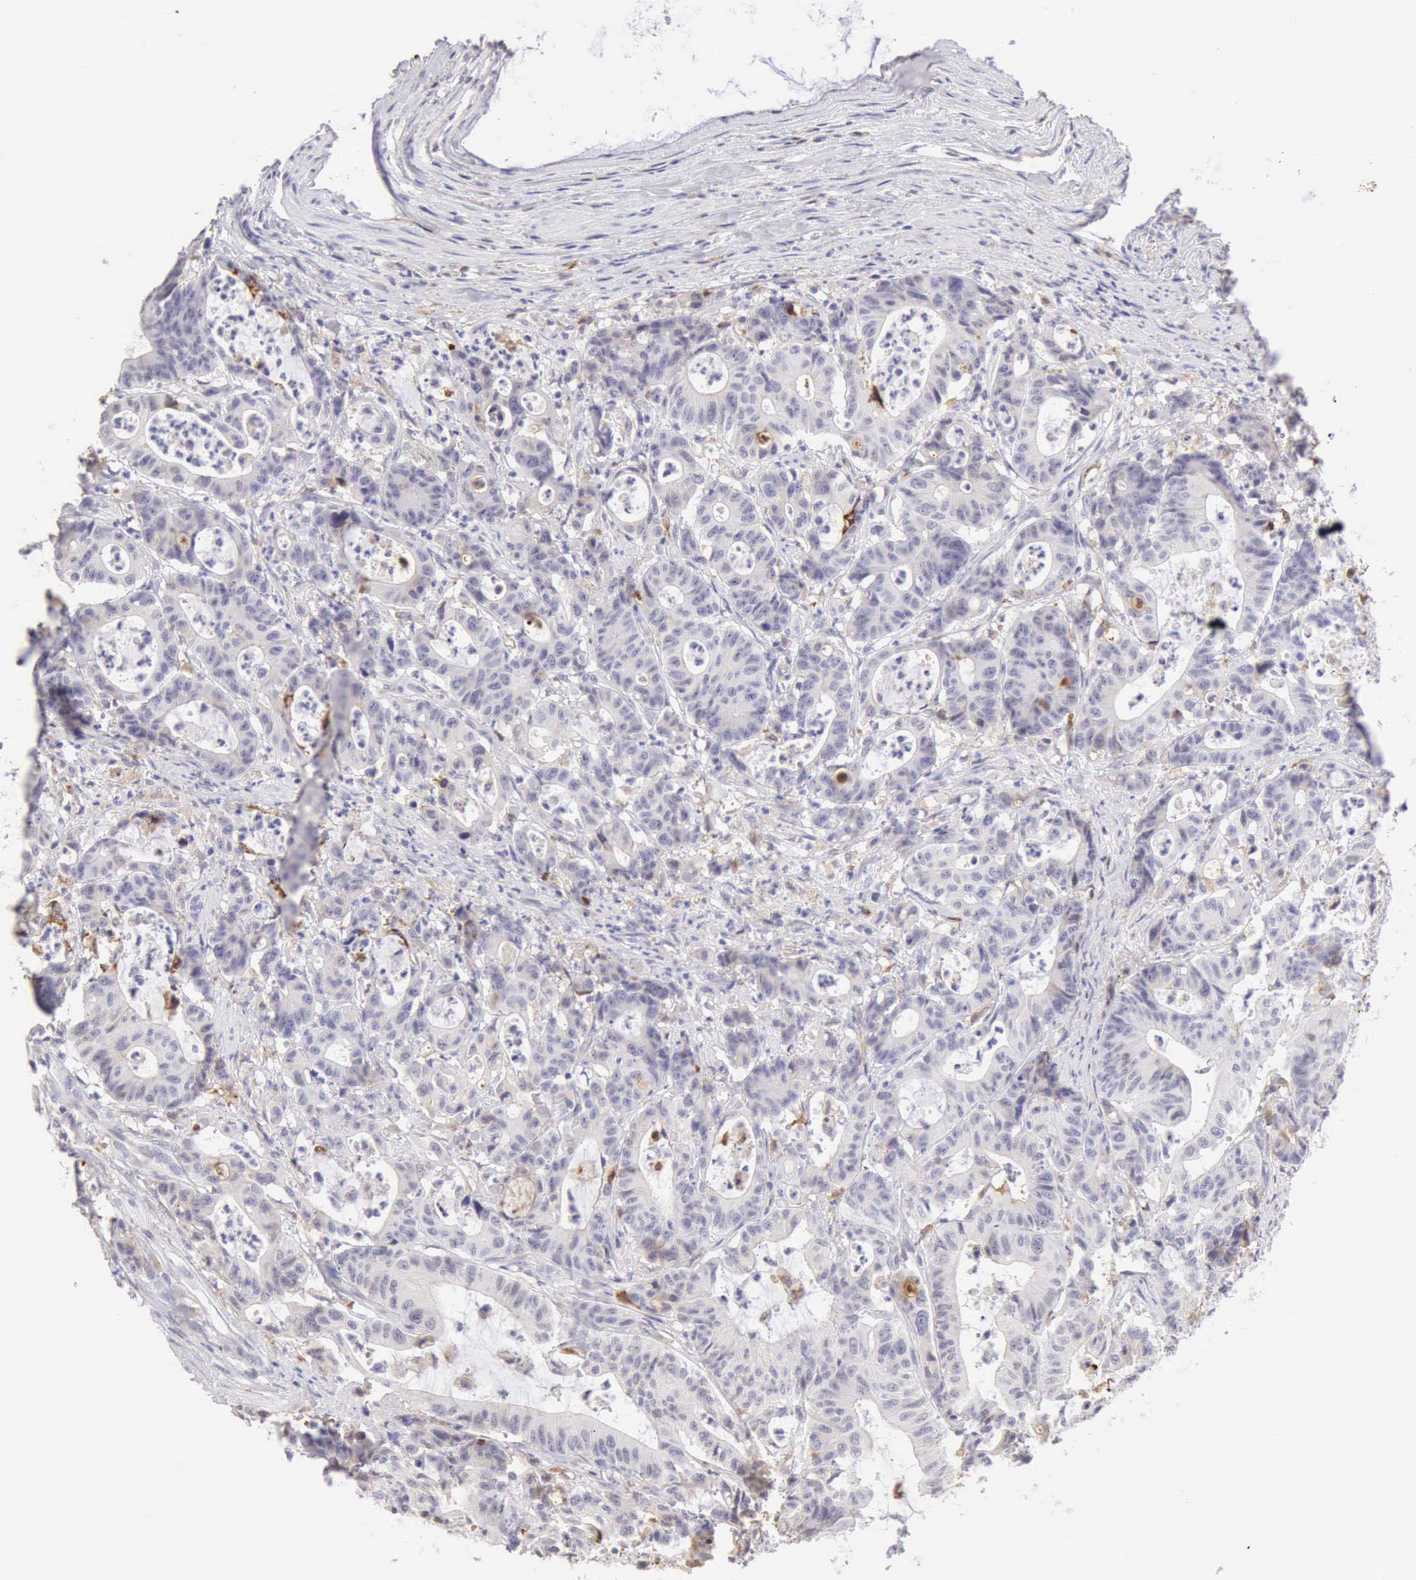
{"staining": {"intensity": "moderate", "quantity": "<25%", "location": "cytoplasmic/membranous"}, "tissue": "colorectal cancer", "cell_type": "Tumor cells", "image_type": "cancer", "snomed": [{"axis": "morphology", "description": "Adenocarcinoma, NOS"}, {"axis": "topography", "description": "Colon"}], "caption": "About <25% of tumor cells in colorectal cancer (adenocarcinoma) demonstrate moderate cytoplasmic/membranous protein staining as visualized by brown immunohistochemical staining.", "gene": "RNASE1", "patient": {"sex": "female", "age": 84}}